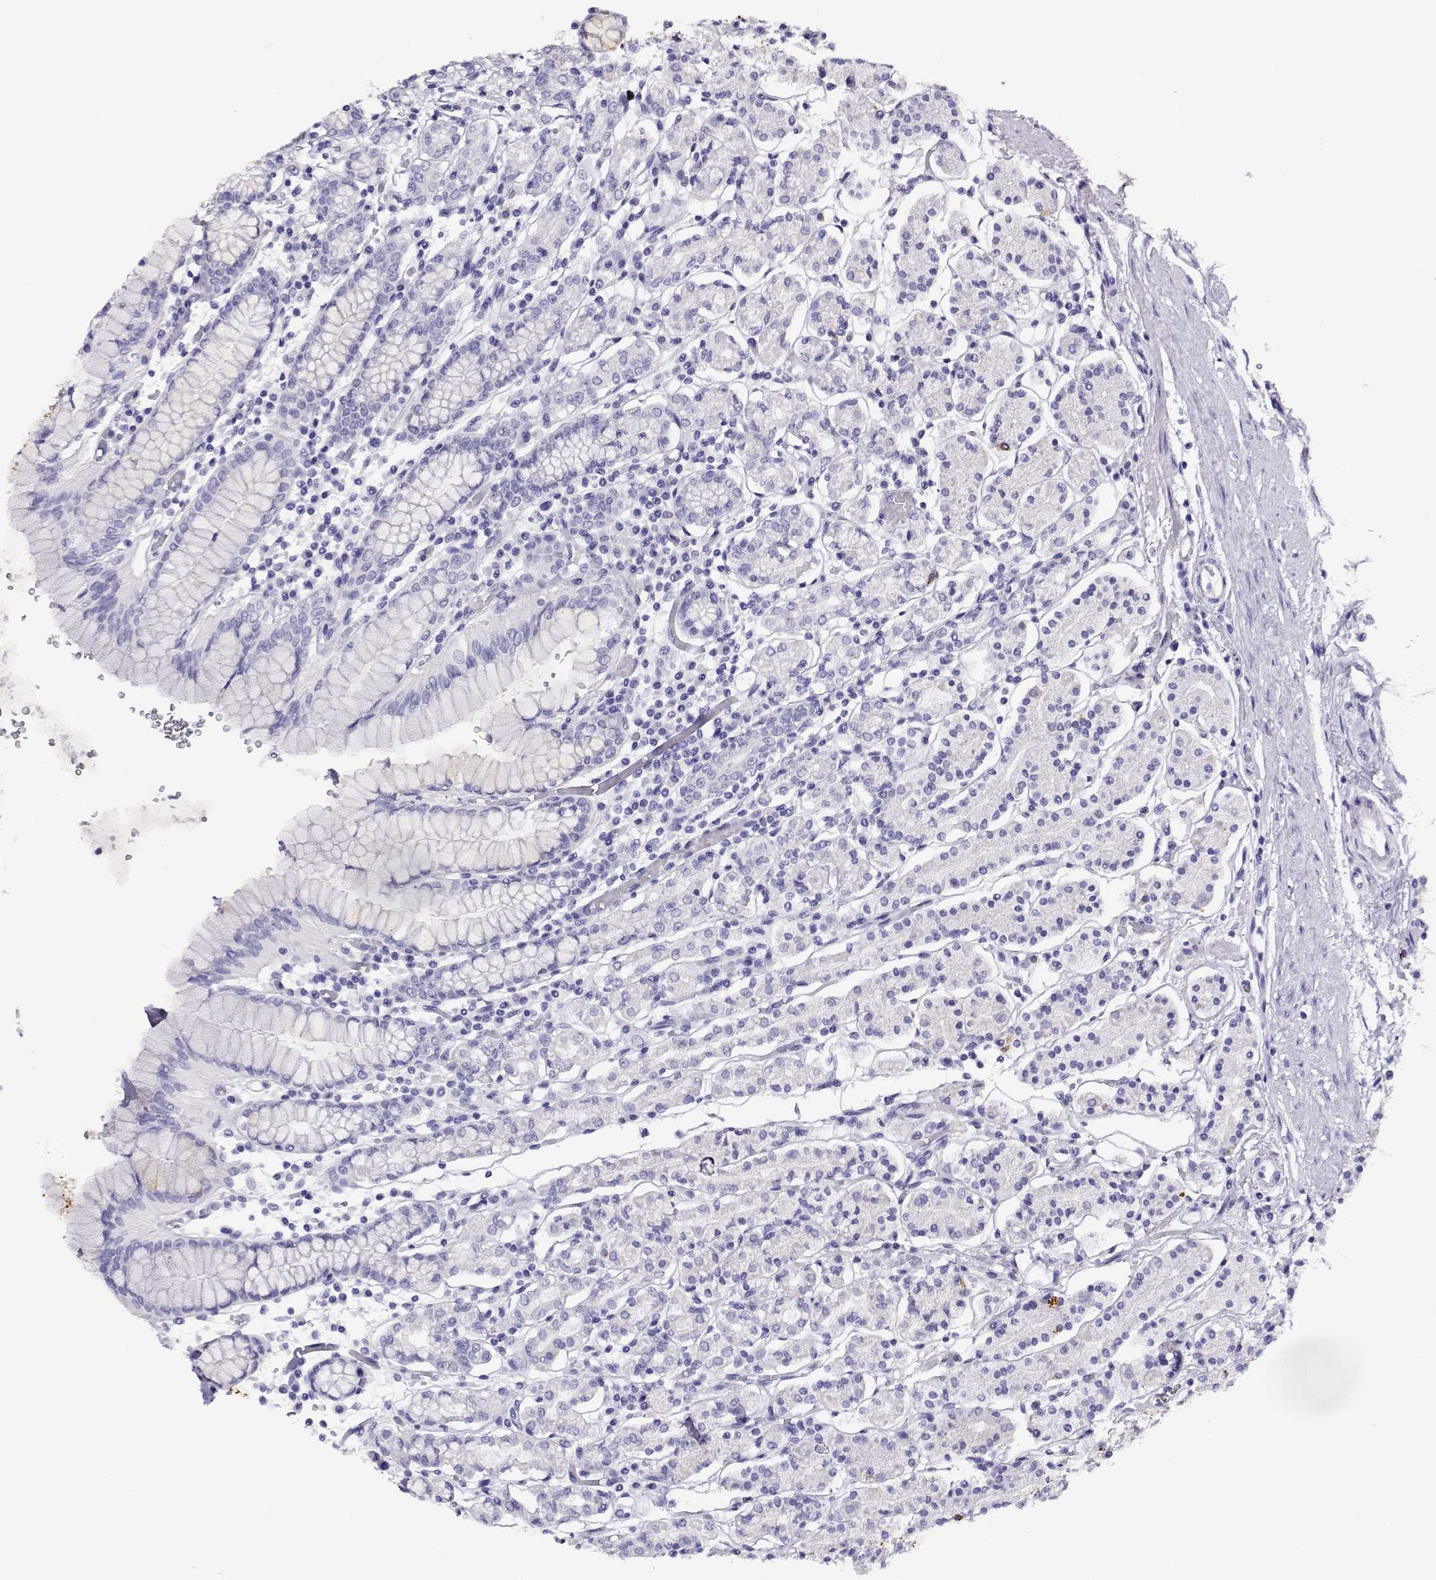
{"staining": {"intensity": "negative", "quantity": "none", "location": "none"}, "tissue": "stomach", "cell_type": "Glandular cells", "image_type": "normal", "snomed": [{"axis": "morphology", "description": "Normal tissue, NOS"}, {"axis": "topography", "description": "Stomach, upper"}, {"axis": "topography", "description": "Stomach"}], "caption": "The histopathology image demonstrates no staining of glandular cells in unremarkable stomach.", "gene": "RHOXF2B", "patient": {"sex": "male", "age": 62}}